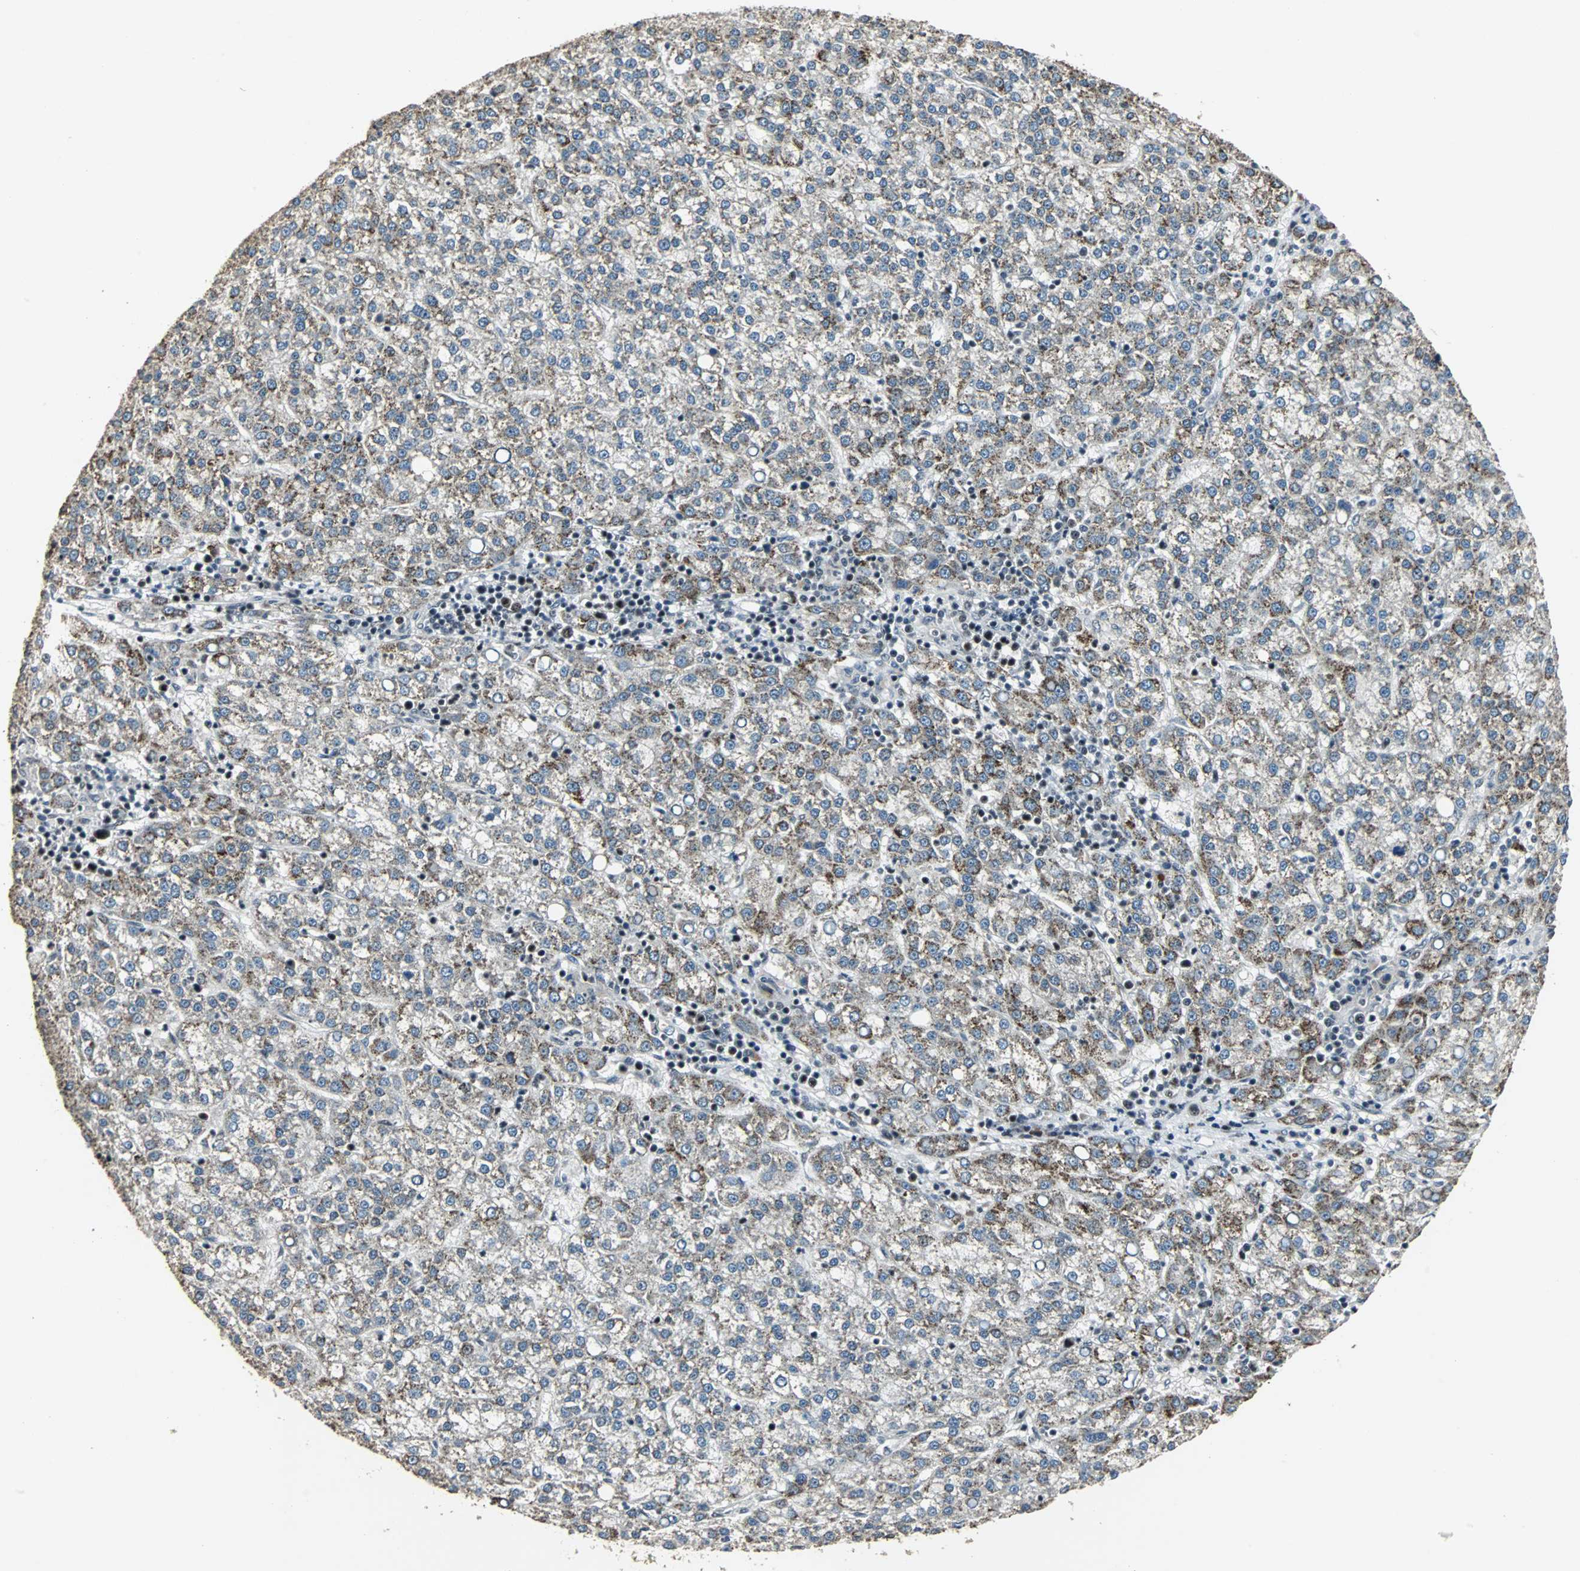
{"staining": {"intensity": "moderate", "quantity": ">75%", "location": "cytoplasmic/membranous"}, "tissue": "liver cancer", "cell_type": "Tumor cells", "image_type": "cancer", "snomed": [{"axis": "morphology", "description": "Carcinoma, Hepatocellular, NOS"}, {"axis": "topography", "description": "Liver"}], "caption": "This photomicrograph shows liver cancer stained with IHC to label a protein in brown. The cytoplasmic/membranous of tumor cells show moderate positivity for the protein. Nuclei are counter-stained blue.", "gene": "MED4", "patient": {"sex": "female", "age": 58}}